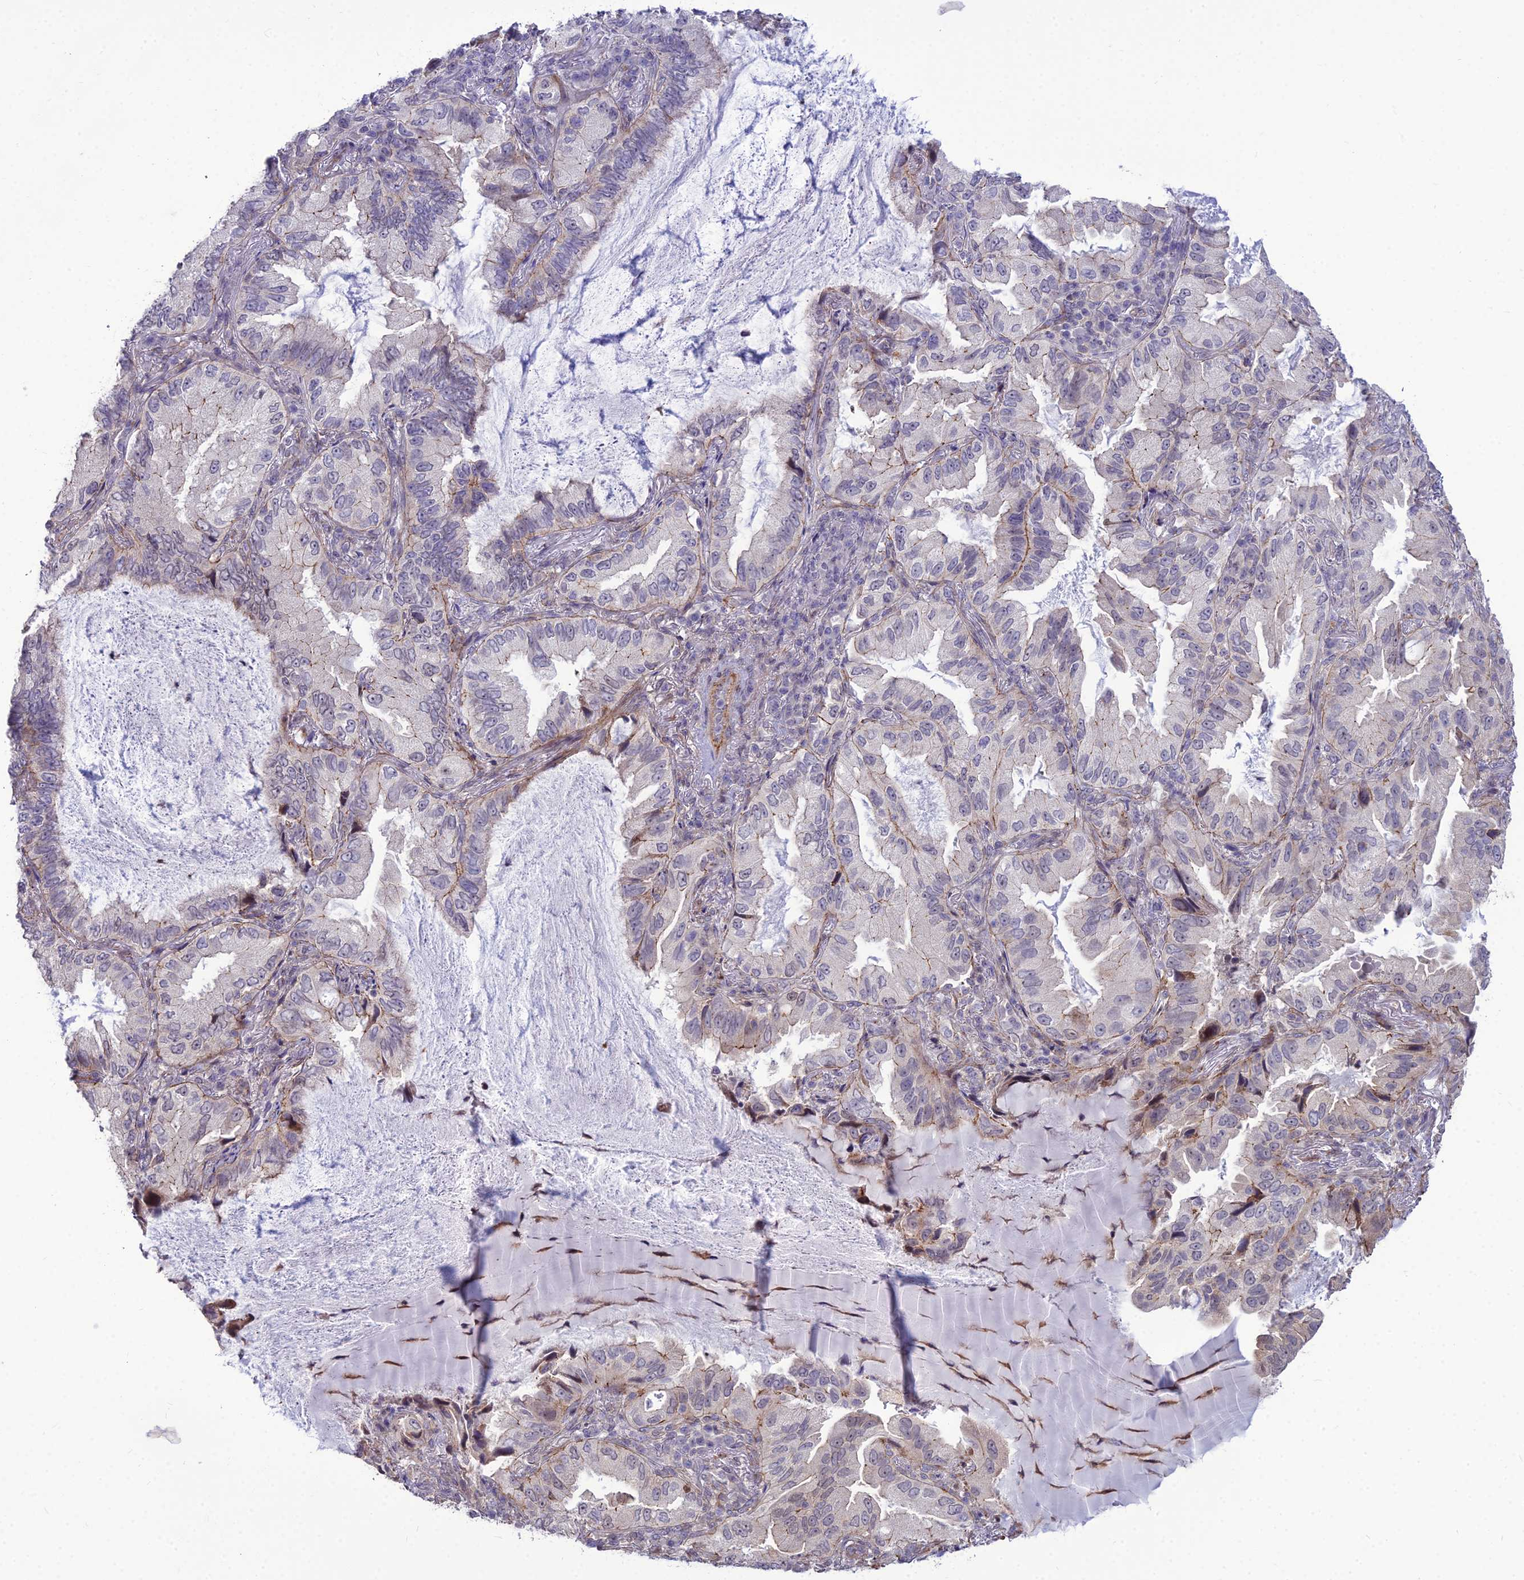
{"staining": {"intensity": "weak", "quantity": "<25%", "location": "cytoplasmic/membranous"}, "tissue": "lung cancer", "cell_type": "Tumor cells", "image_type": "cancer", "snomed": [{"axis": "morphology", "description": "Adenocarcinoma, NOS"}, {"axis": "topography", "description": "Lung"}], "caption": "Human lung adenocarcinoma stained for a protein using immunohistochemistry displays no expression in tumor cells.", "gene": "TSPYL2", "patient": {"sex": "female", "age": 69}}